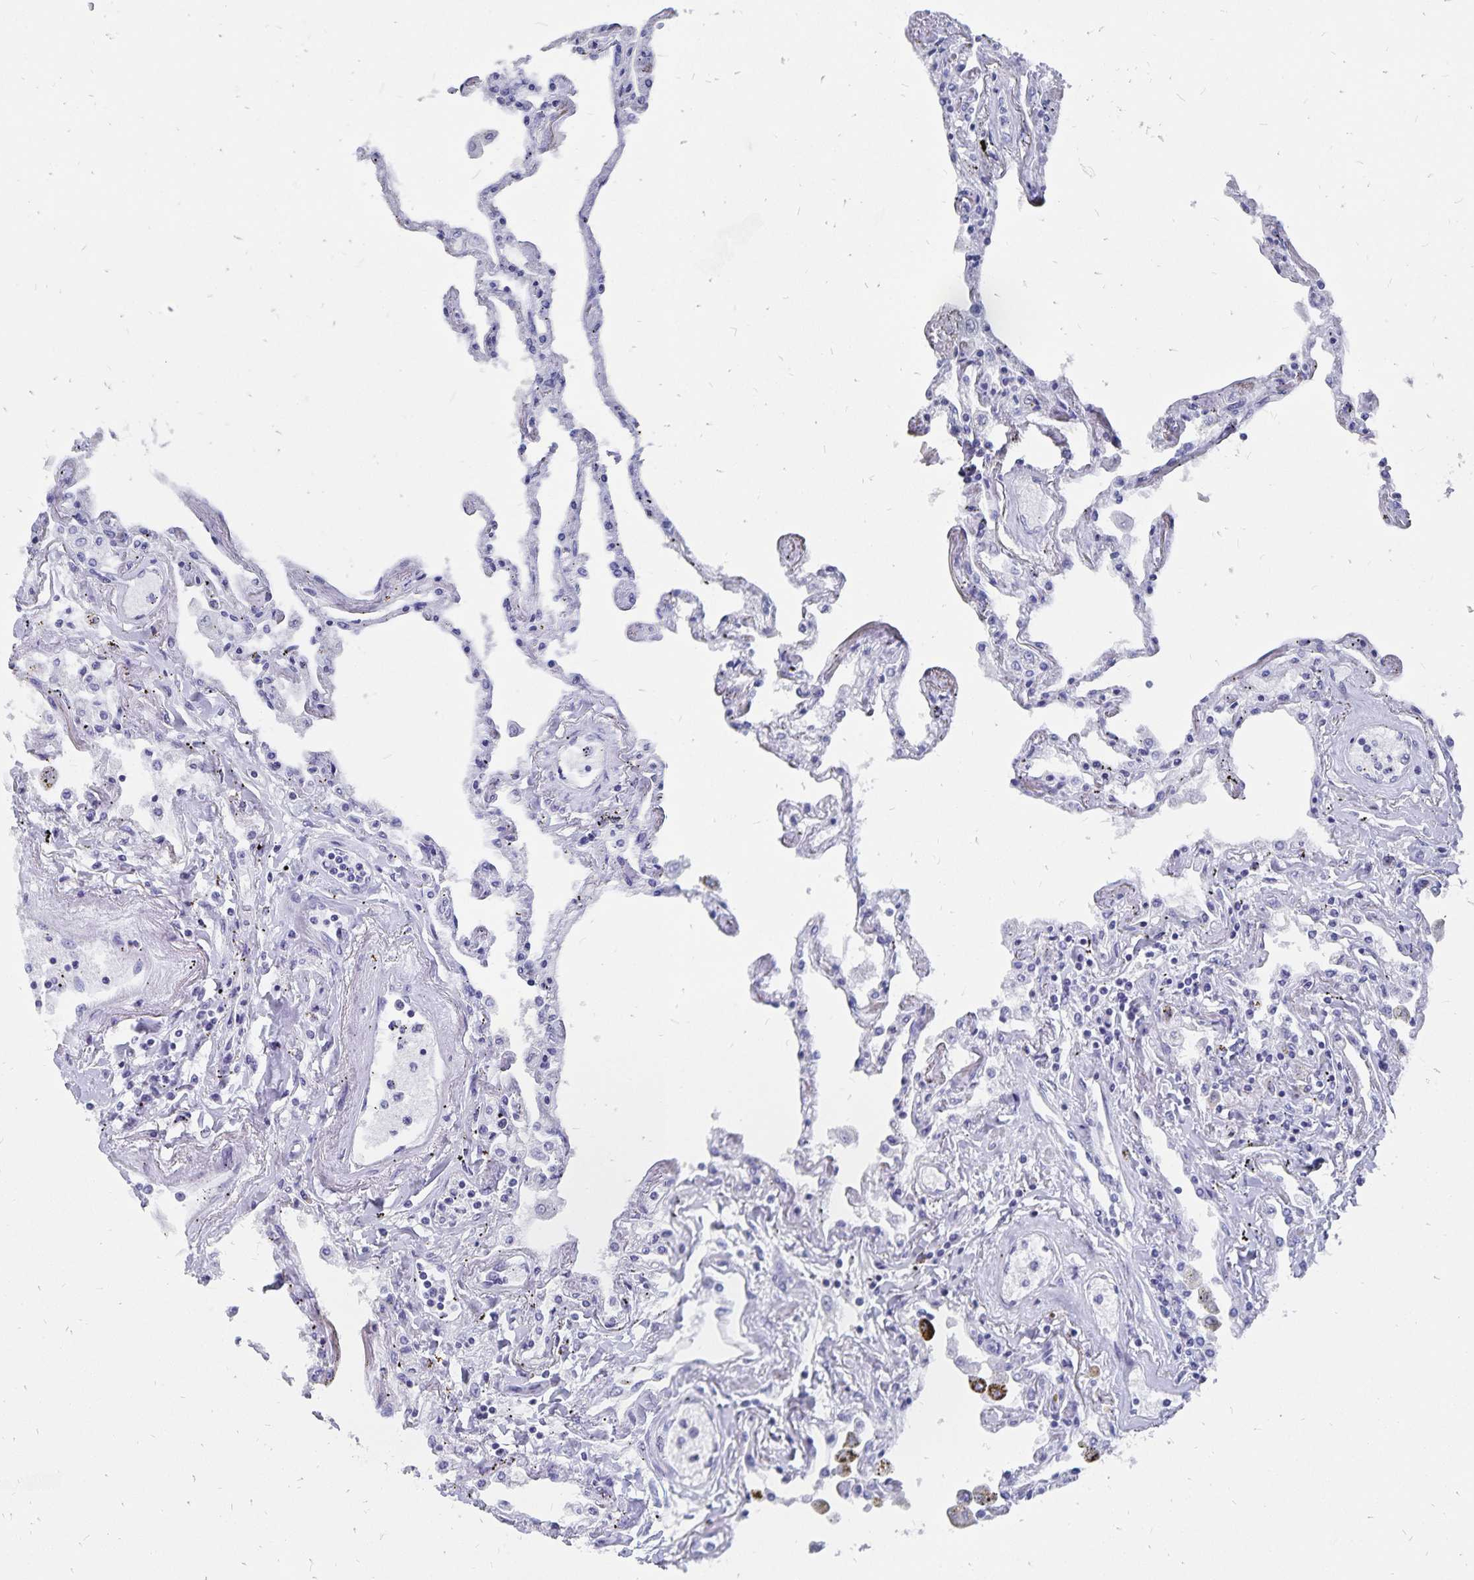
{"staining": {"intensity": "negative", "quantity": "none", "location": "none"}, "tissue": "lung", "cell_type": "Alveolar cells", "image_type": "normal", "snomed": [{"axis": "morphology", "description": "Normal tissue, NOS"}, {"axis": "morphology", "description": "Adenocarcinoma, NOS"}, {"axis": "topography", "description": "Cartilage tissue"}, {"axis": "topography", "description": "Lung"}], "caption": "Immunohistochemistry photomicrograph of normal lung: human lung stained with DAB demonstrates no significant protein positivity in alveolar cells.", "gene": "ADH1A", "patient": {"sex": "female", "age": 67}}